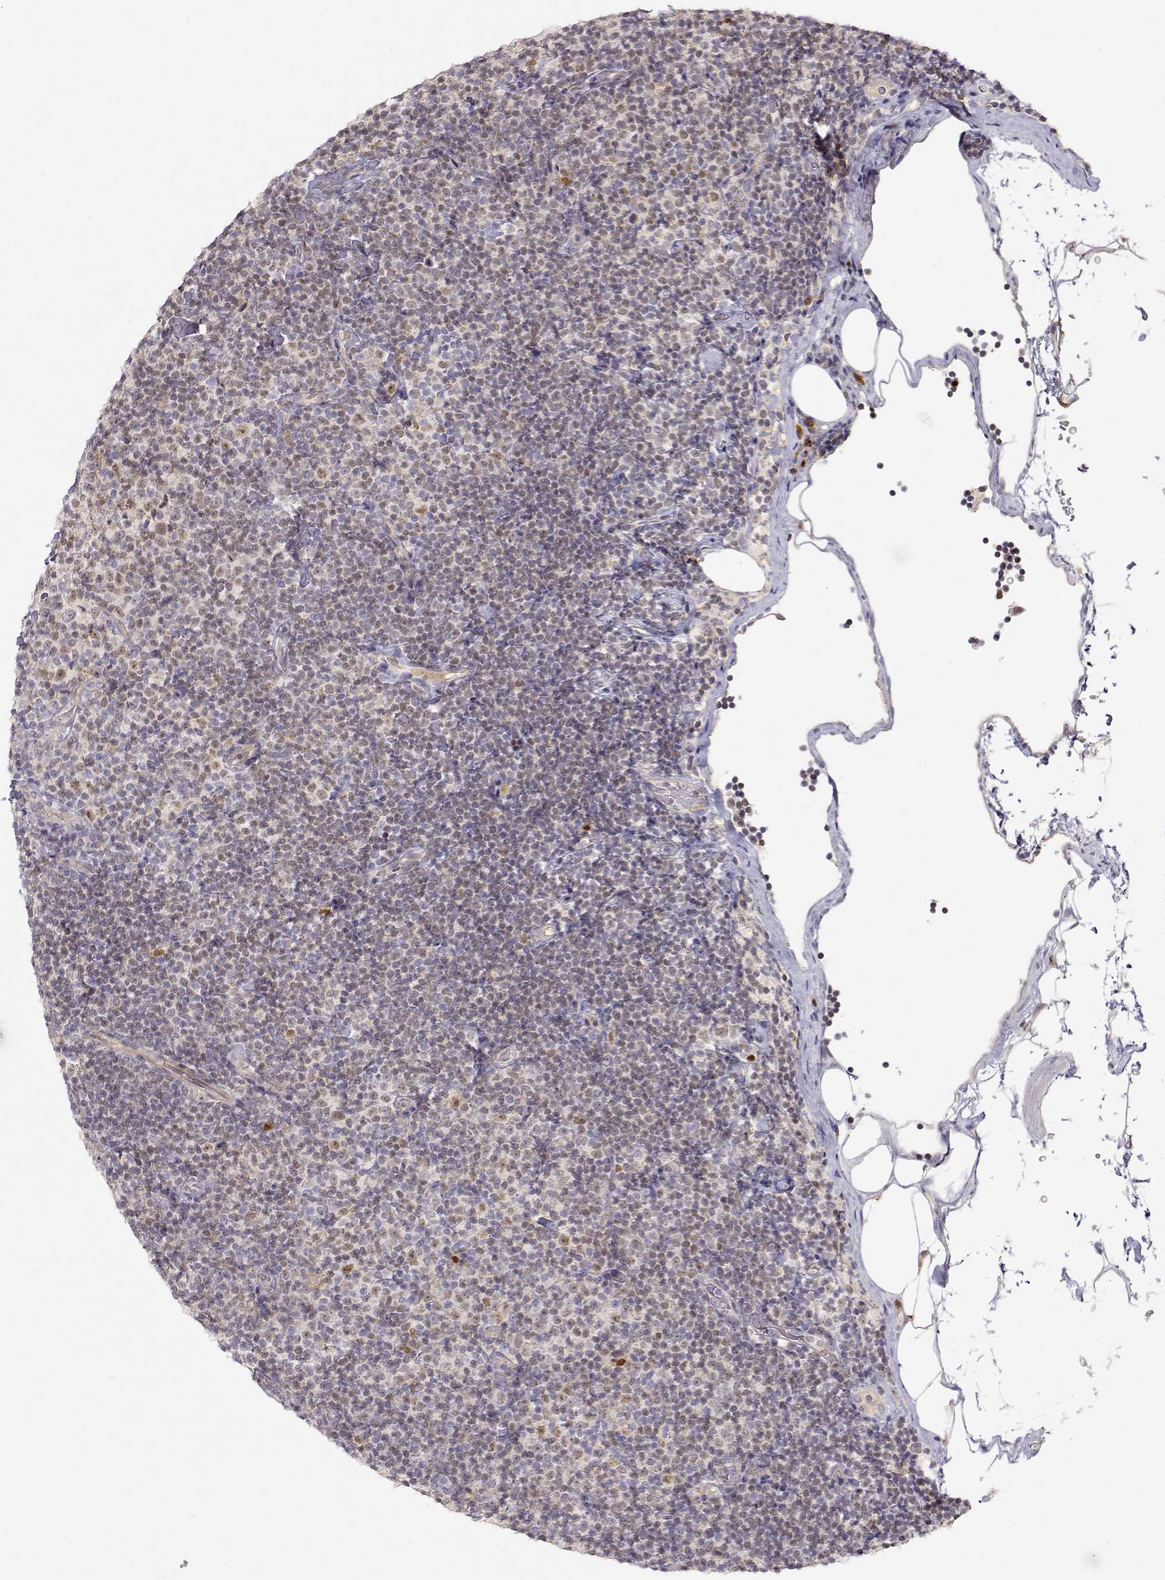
{"staining": {"intensity": "negative", "quantity": "none", "location": "none"}, "tissue": "lymphoma", "cell_type": "Tumor cells", "image_type": "cancer", "snomed": [{"axis": "morphology", "description": "Malignant lymphoma, non-Hodgkin's type, Low grade"}, {"axis": "topography", "description": "Lymph node"}], "caption": "Photomicrograph shows no significant protein staining in tumor cells of lymphoma. The staining is performed using DAB brown chromogen with nuclei counter-stained in using hematoxylin.", "gene": "EAF2", "patient": {"sex": "male", "age": 81}}